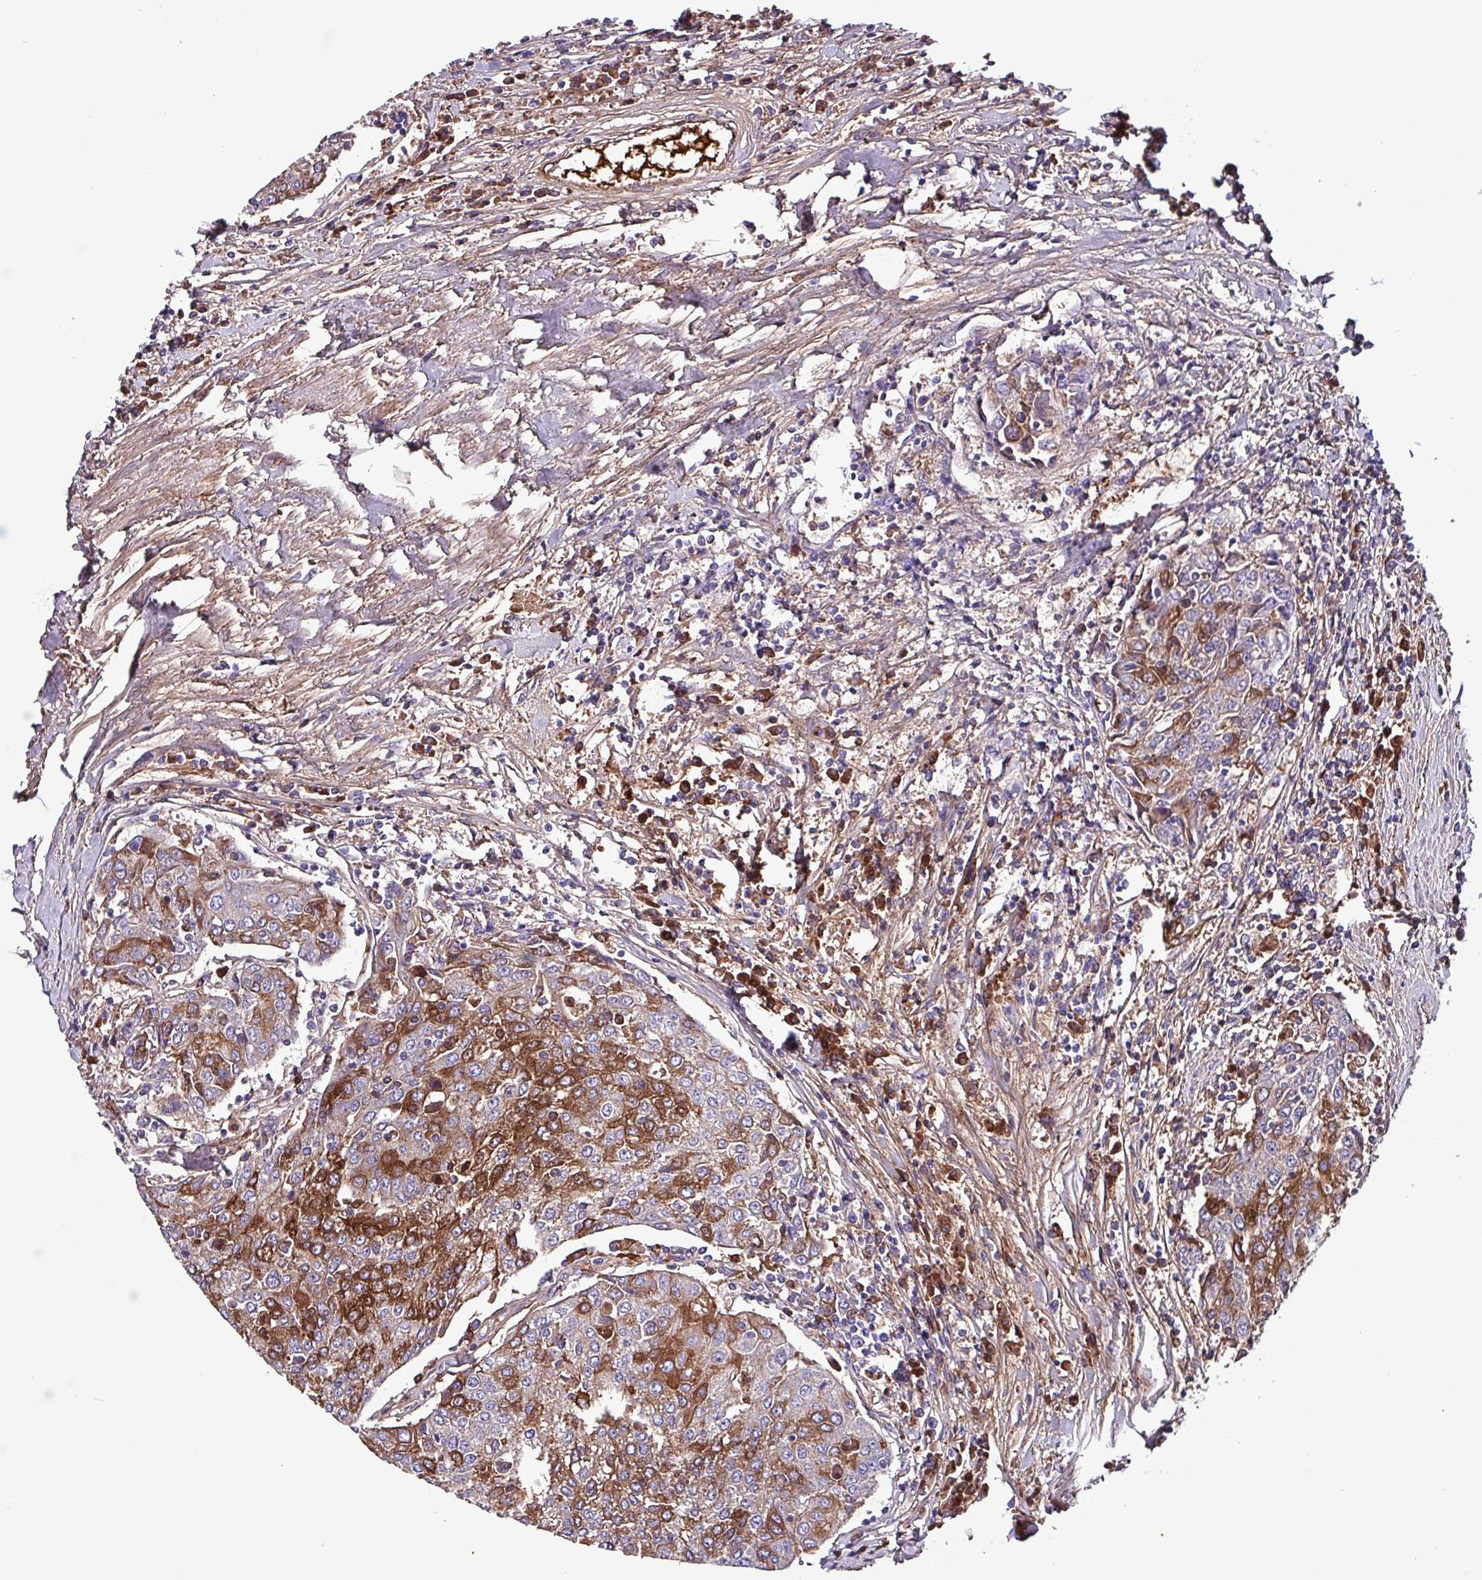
{"staining": {"intensity": "strong", "quantity": ">75%", "location": "cytoplasmic/membranous"}, "tissue": "urothelial cancer", "cell_type": "Tumor cells", "image_type": "cancer", "snomed": [{"axis": "morphology", "description": "Urothelial carcinoma, High grade"}, {"axis": "topography", "description": "Urinary bladder"}], "caption": "Urothelial cancer stained for a protein displays strong cytoplasmic/membranous positivity in tumor cells.", "gene": "HP", "patient": {"sex": "female", "age": 85}}